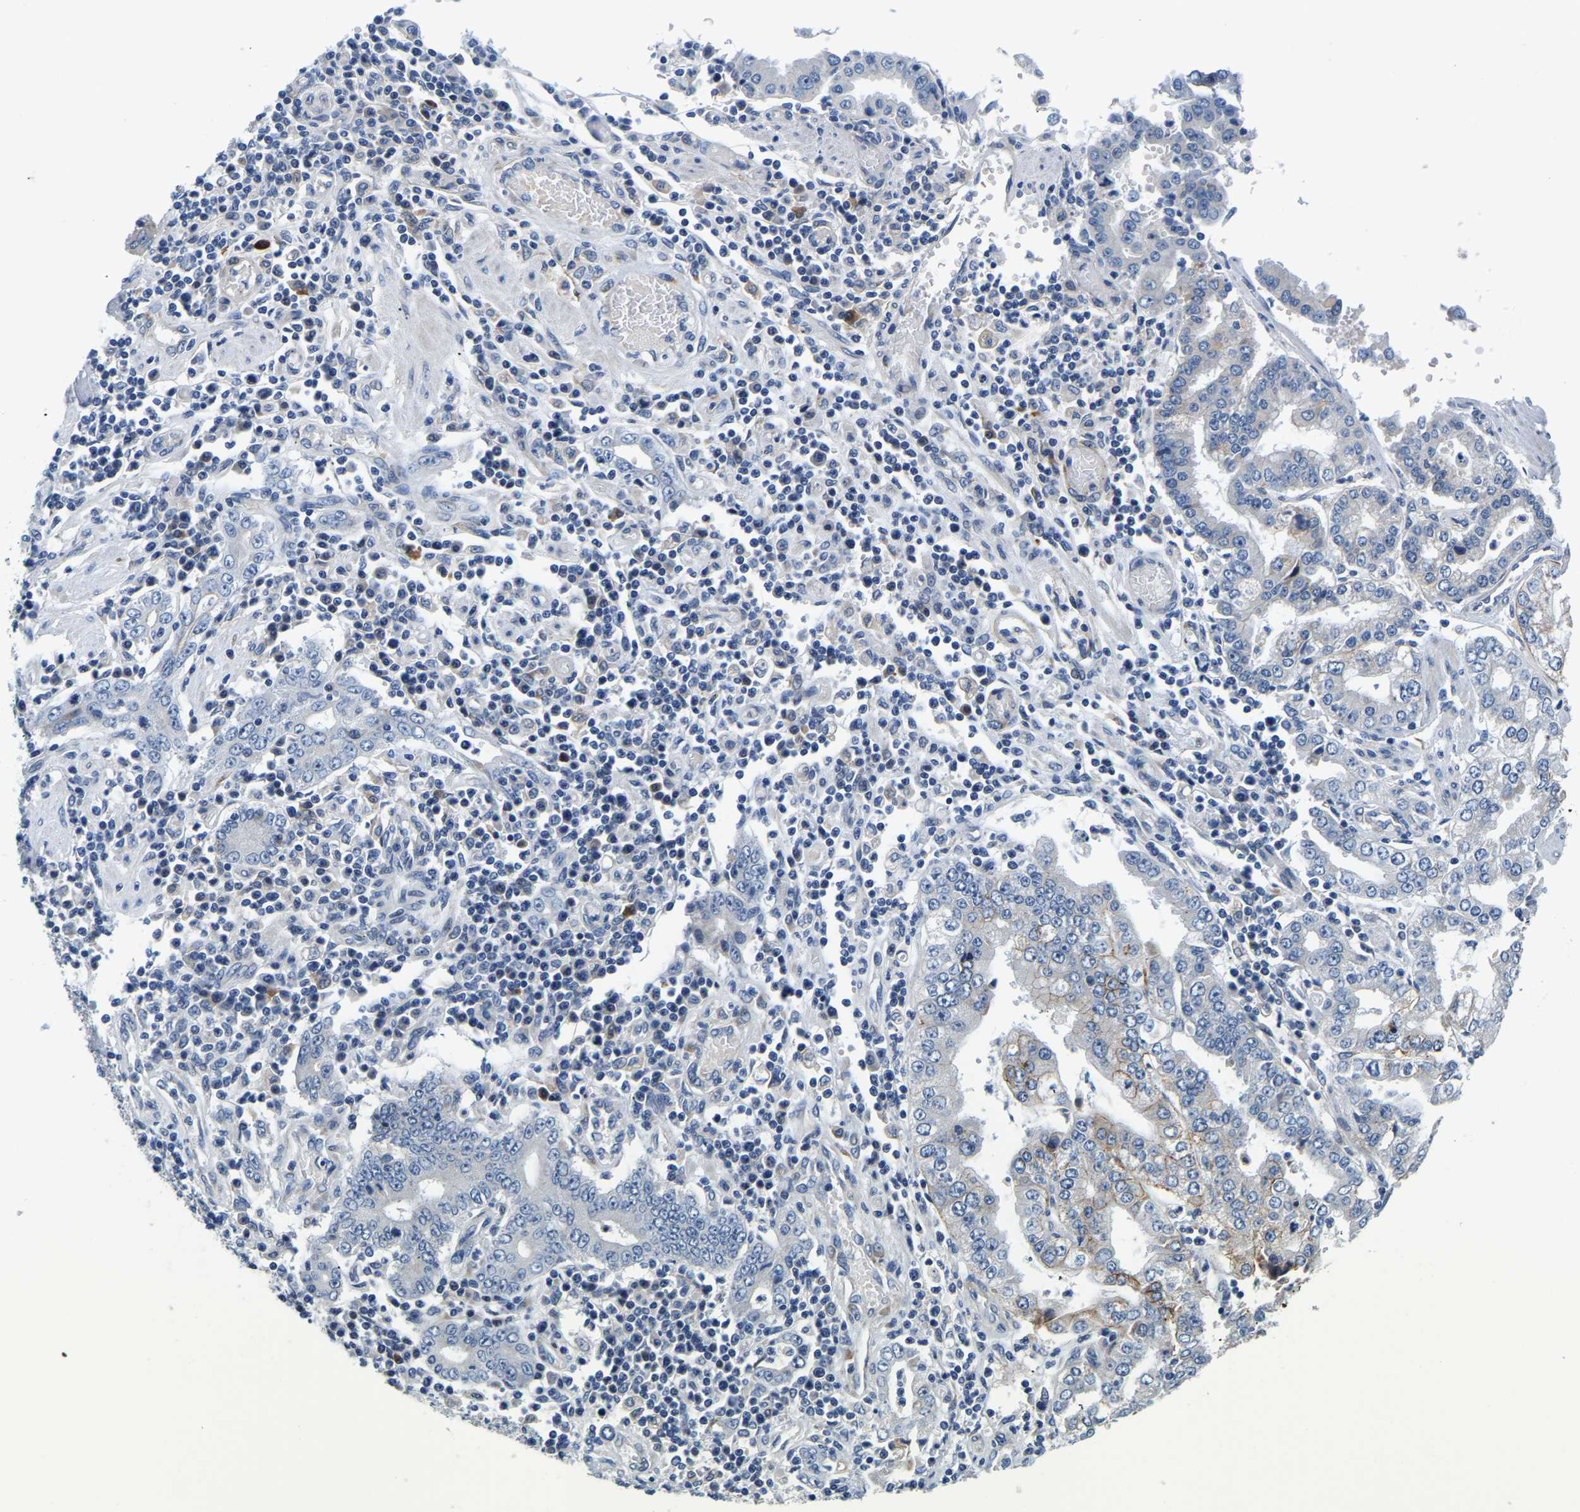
{"staining": {"intensity": "negative", "quantity": "none", "location": "none"}, "tissue": "stomach cancer", "cell_type": "Tumor cells", "image_type": "cancer", "snomed": [{"axis": "morphology", "description": "Adenocarcinoma, NOS"}, {"axis": "topography", "description": "Stomach"}], "caption": "Stomach adenocarcinoma was stained to show a protein in brown. There is no significant expression in tumor cells.", "gene": "LIAS", "patient": {"sex": "male", "age": 76}}